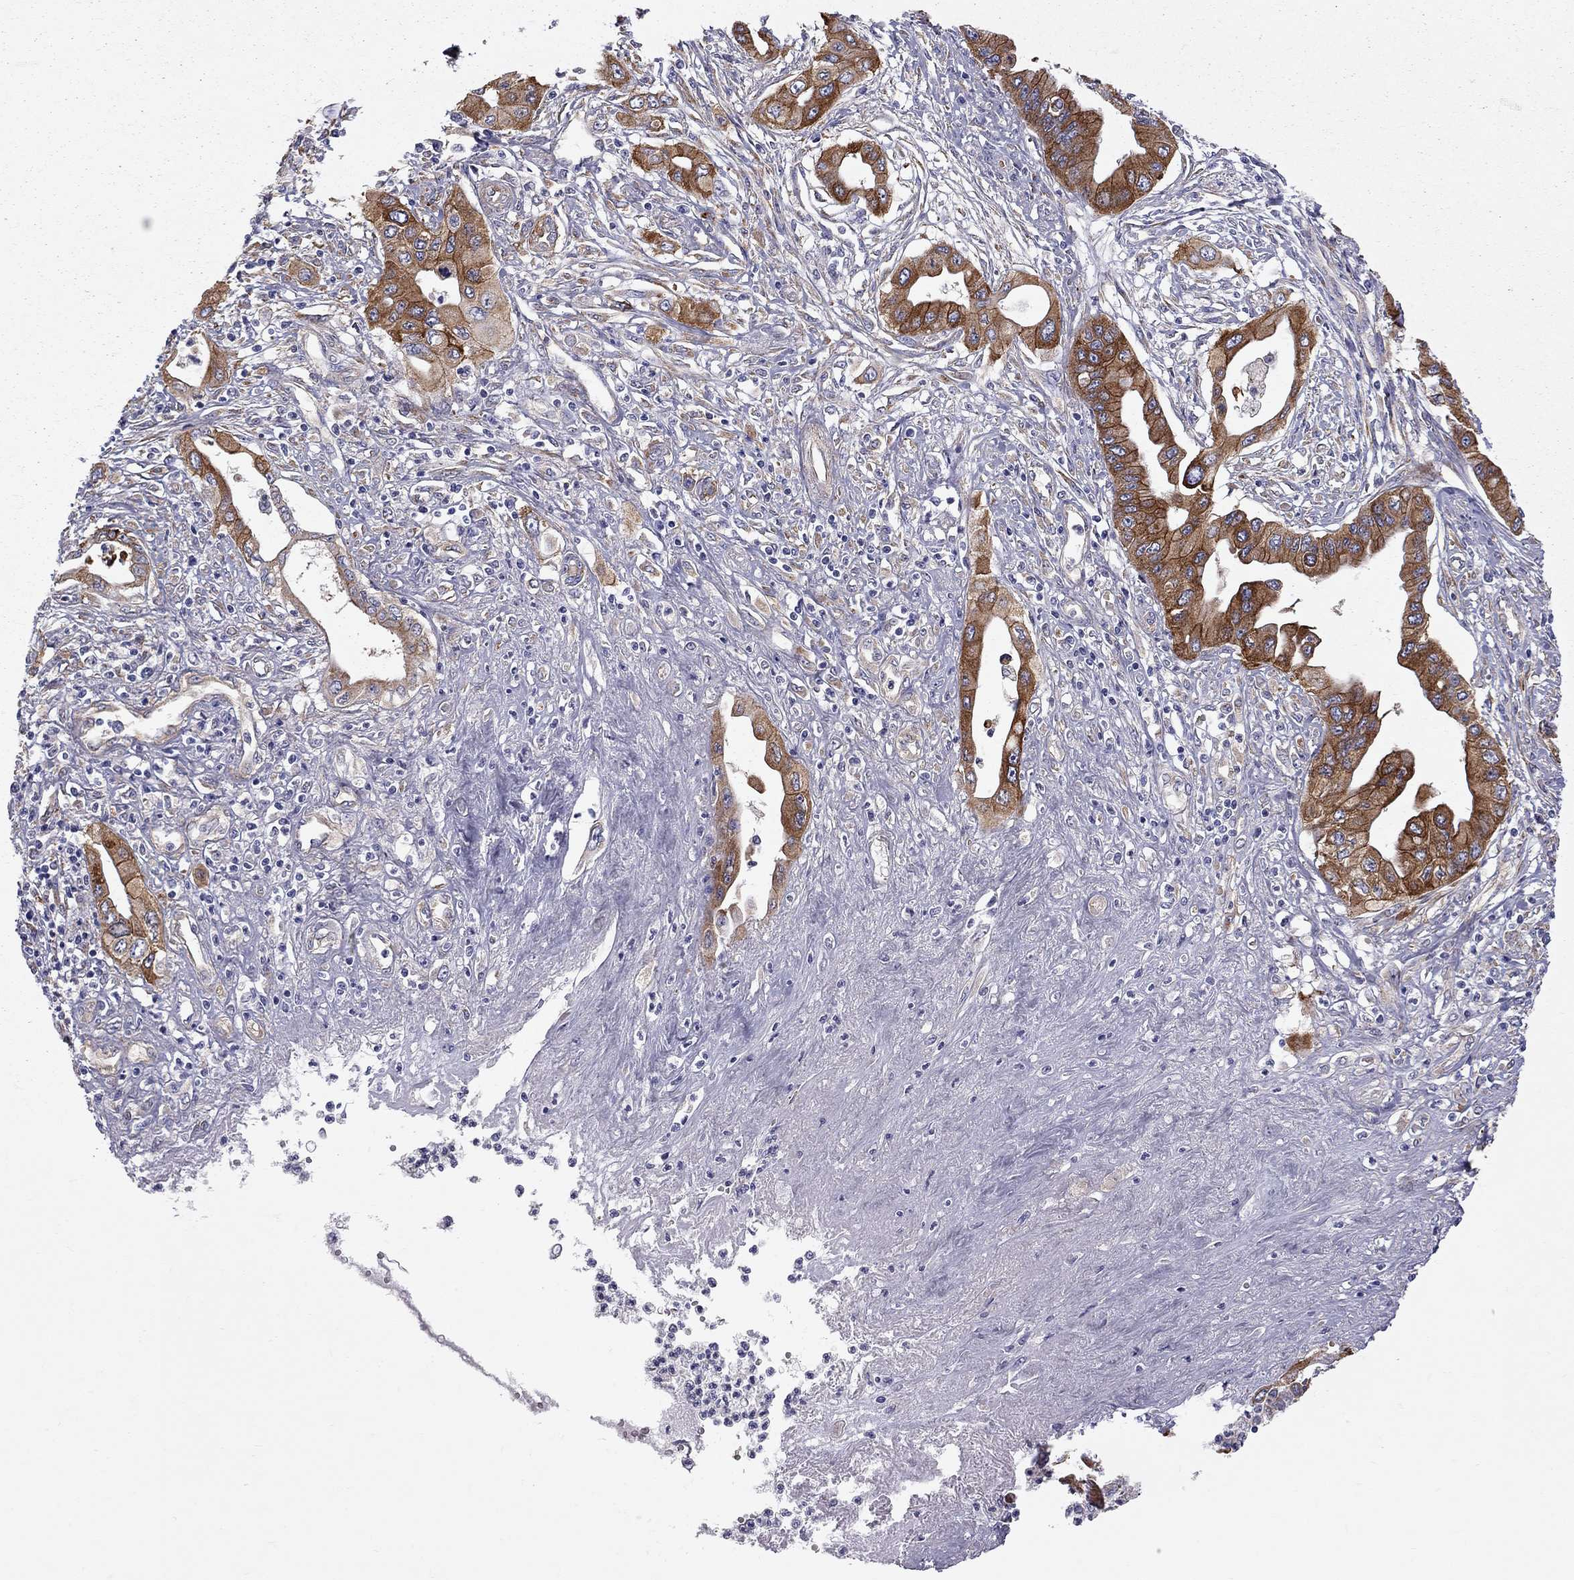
{"staining": {"intensity": "strong", "quantity": ">75%", "location": "cytoplasmic/membranous"}, "tissue": "pancreatic cancer", "cell_type": "Tumor cells", "image_type": "cancer", "snomed": [{"axis": "morphology", "description": "Adenocarcinoma, NOS"}, {"axis": "topography", "description": "Pancreas"}], "caption": "Pancreatic cancer (adenocarcinoma) was stained to show a protein in brown. There is high levels of strong cytoplasmic/membranous positivity in approximately >75% of tumor cells.", "gene": "EIF4E3", "patient": {"sex": "female", "age": 62}}